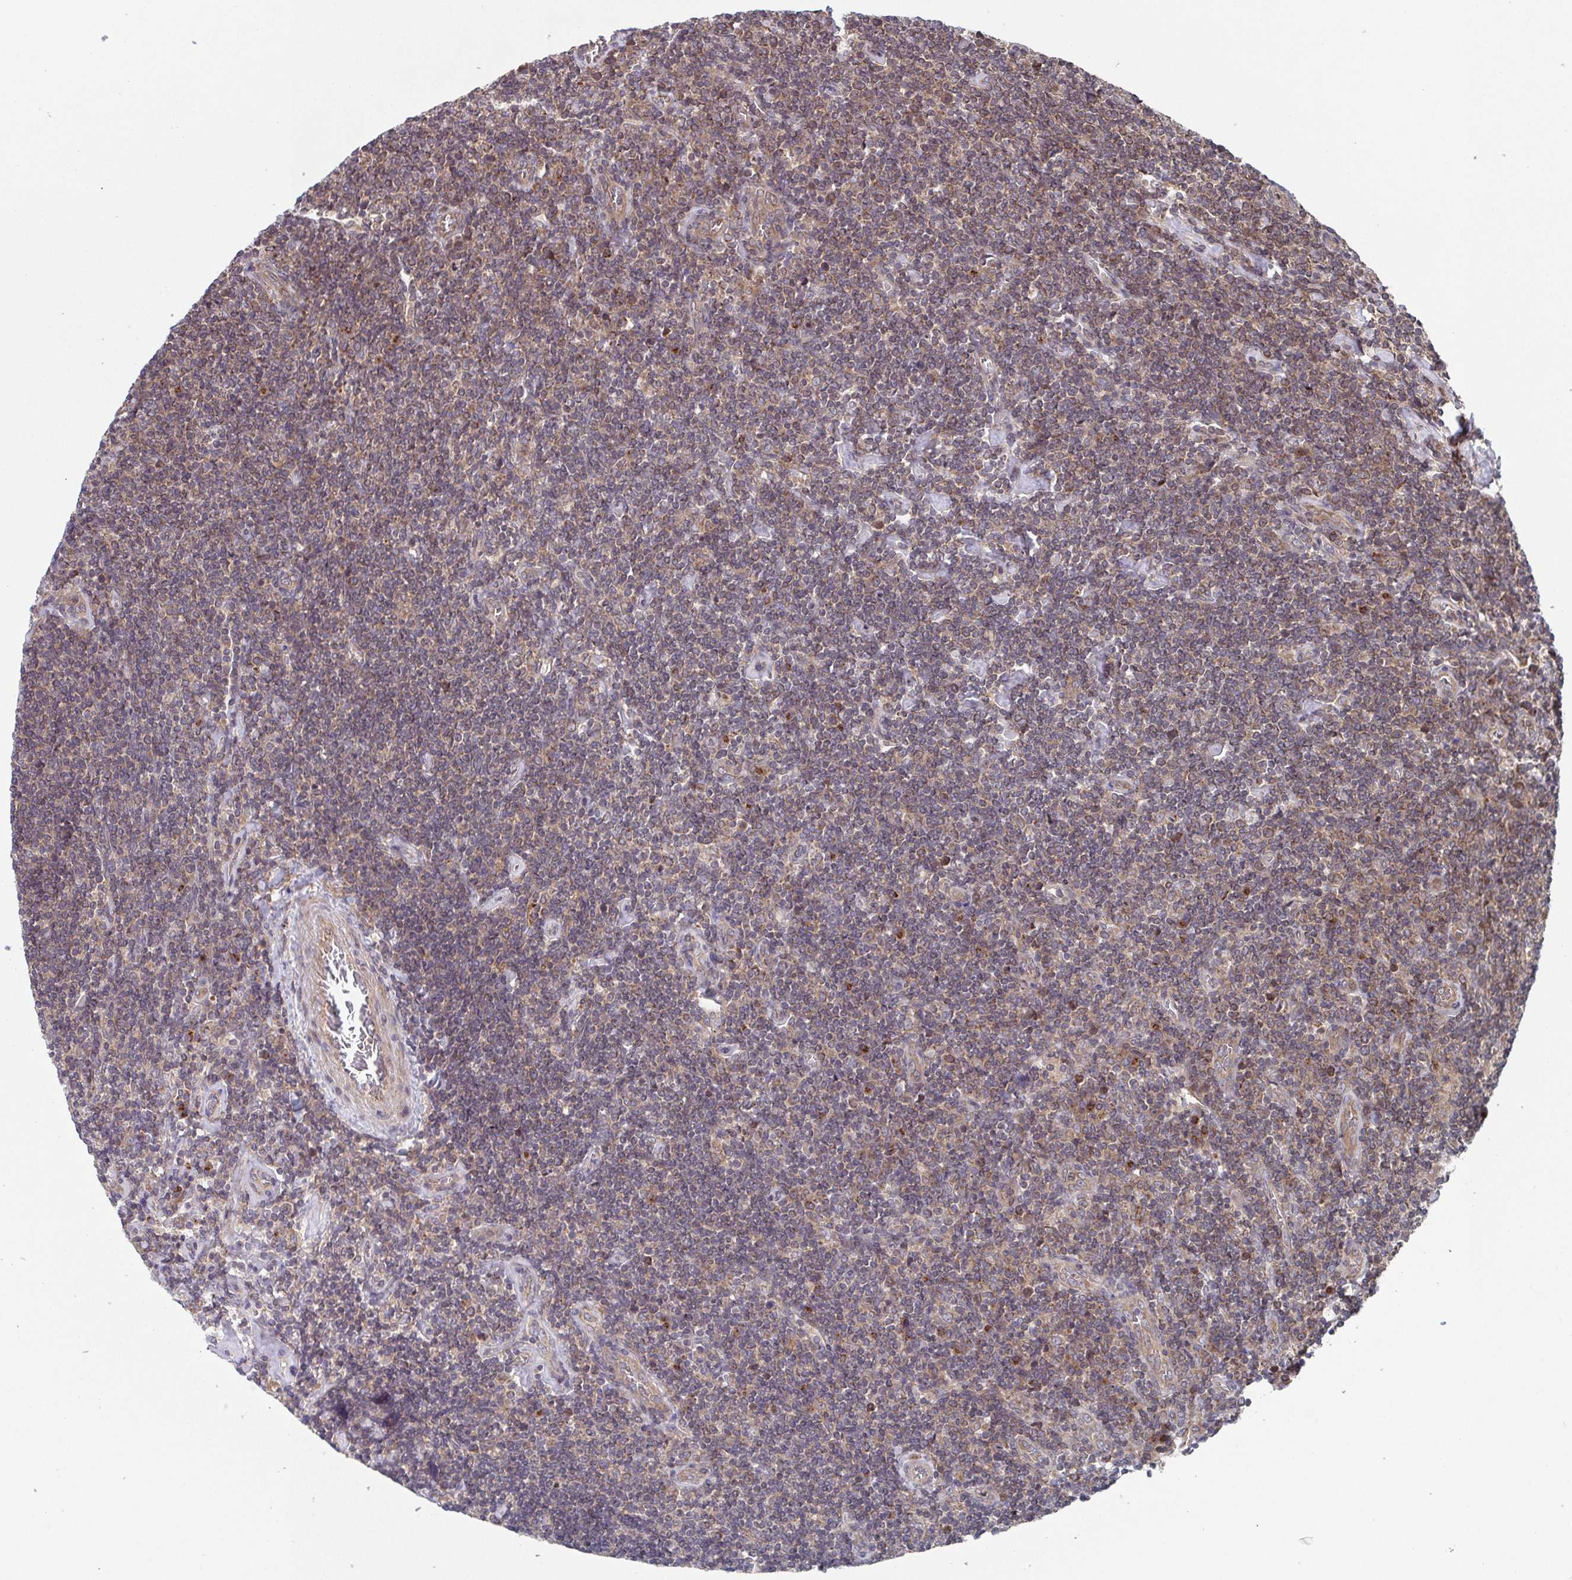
{"staining": {"intensity": "moderate", "quantity": "<25%", "location": "cytoplasmic/membranous"}, "tissue": "lymphoma", "cell_type": "Tumor cells", "image_type": "cancer", "snomed": [{"axis": "morphology", "description": "Hodgkin's disease, NOS"}, {"axis": "topography", "description": "Lymph node"}], "caption": "About <25% of tumor cells in human Hodgkin's disease reveal moderate cytoplasmic/membranous protein expression as visualized by brown immunohistochemical staining.", "gene": "COPB1", "patient": {"sex": "male", "age": 40}}